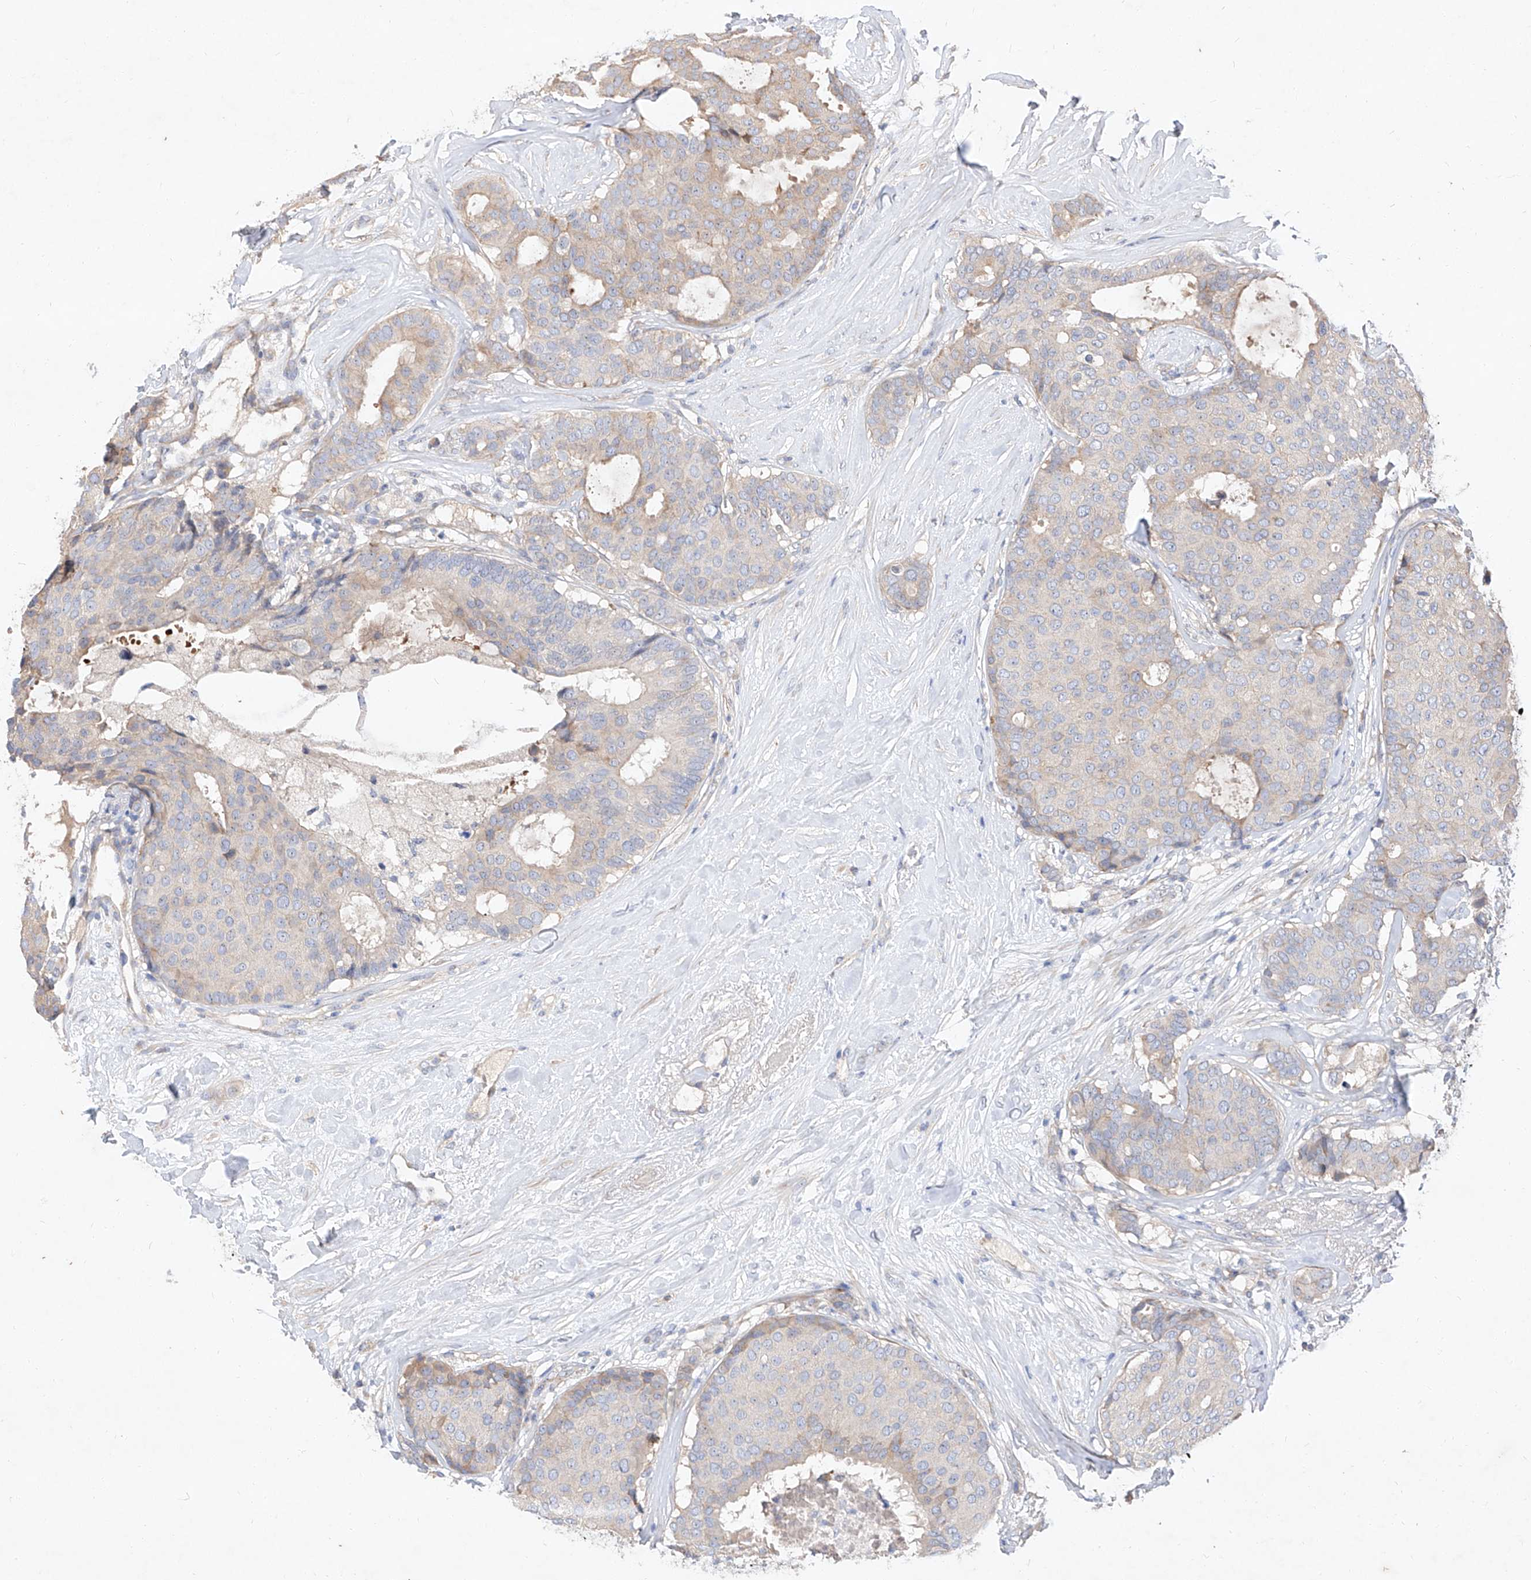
{"staining": {"intensity": "weak", "quantity": "<25%", "location": "cytoplasmic/membranous"}, "tissue": "breast cancer", "cell_type": "Tumor cells", "image_type": "cancer", "snomed": [{"axis": "morphology", "description": "Duct carcinoma"}, {"axis": "topography", "description": "Breast"}], "caption": "An immunohistochemistry (IHC) photomicrograph of breast intraductal carcinoma is shown. There is no staining in tumor cells of breast intraductal carcinoma.", "gene": "DIRAS3", "patient": {"sex": "female", "age": 75}}